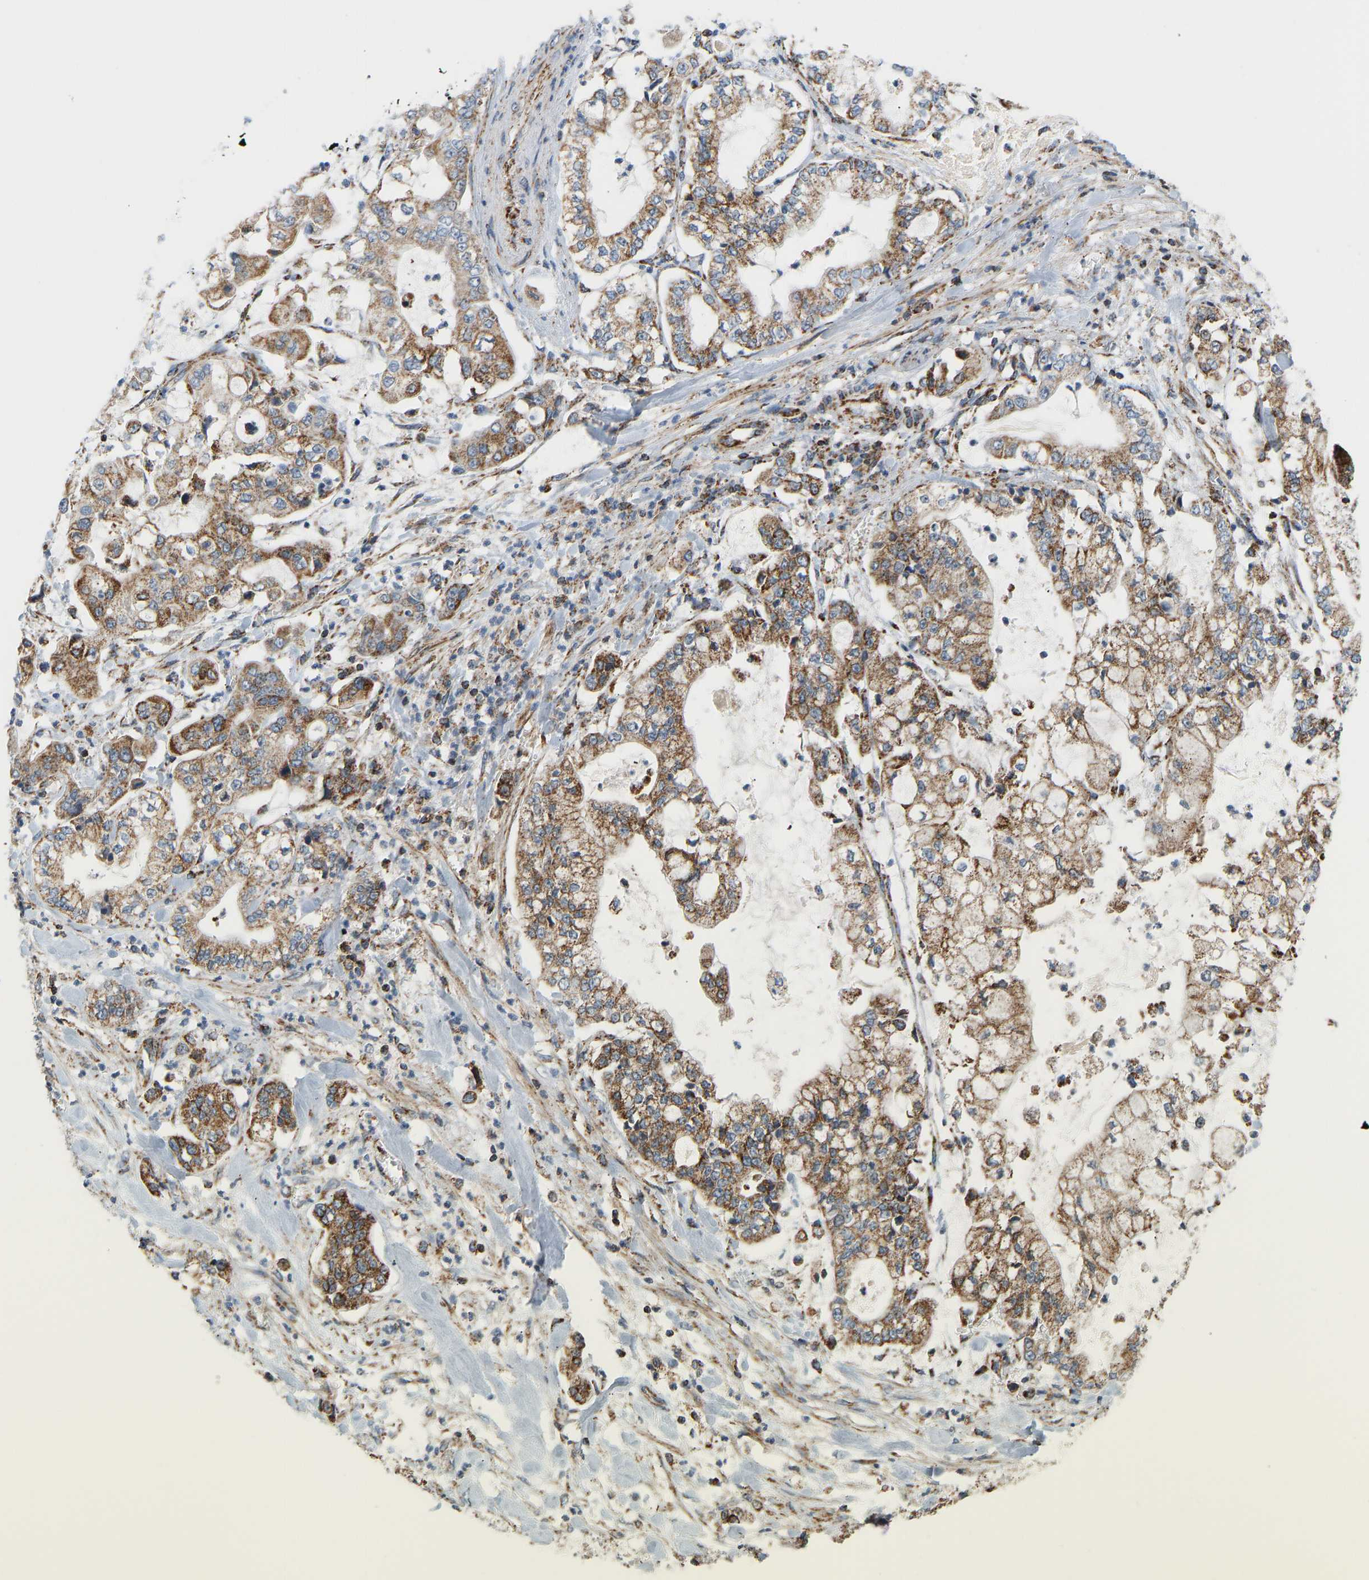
{"staining": {"intensity": "moderate", "quantity": ">75%", "location": "cytoplasmic/membranous"}, "tissue": "stomach cancer", "cell_type": "Tumor cells", "image_type": "cancer", "snomed": [{"axis": "morphology", "description": "Adenocarcinoma, NOS"}, {"axis": "topography", "description": "Stomach"}], "caption": "IHC image of human stomach cancer stained for a protein (brown), which exhibits medium levels of moderate cytoplasmic/membranous expression in approximately >75% of tumor cells.", "gene": "GPSM2", "patient": {"sex": "male", "age": 76}}